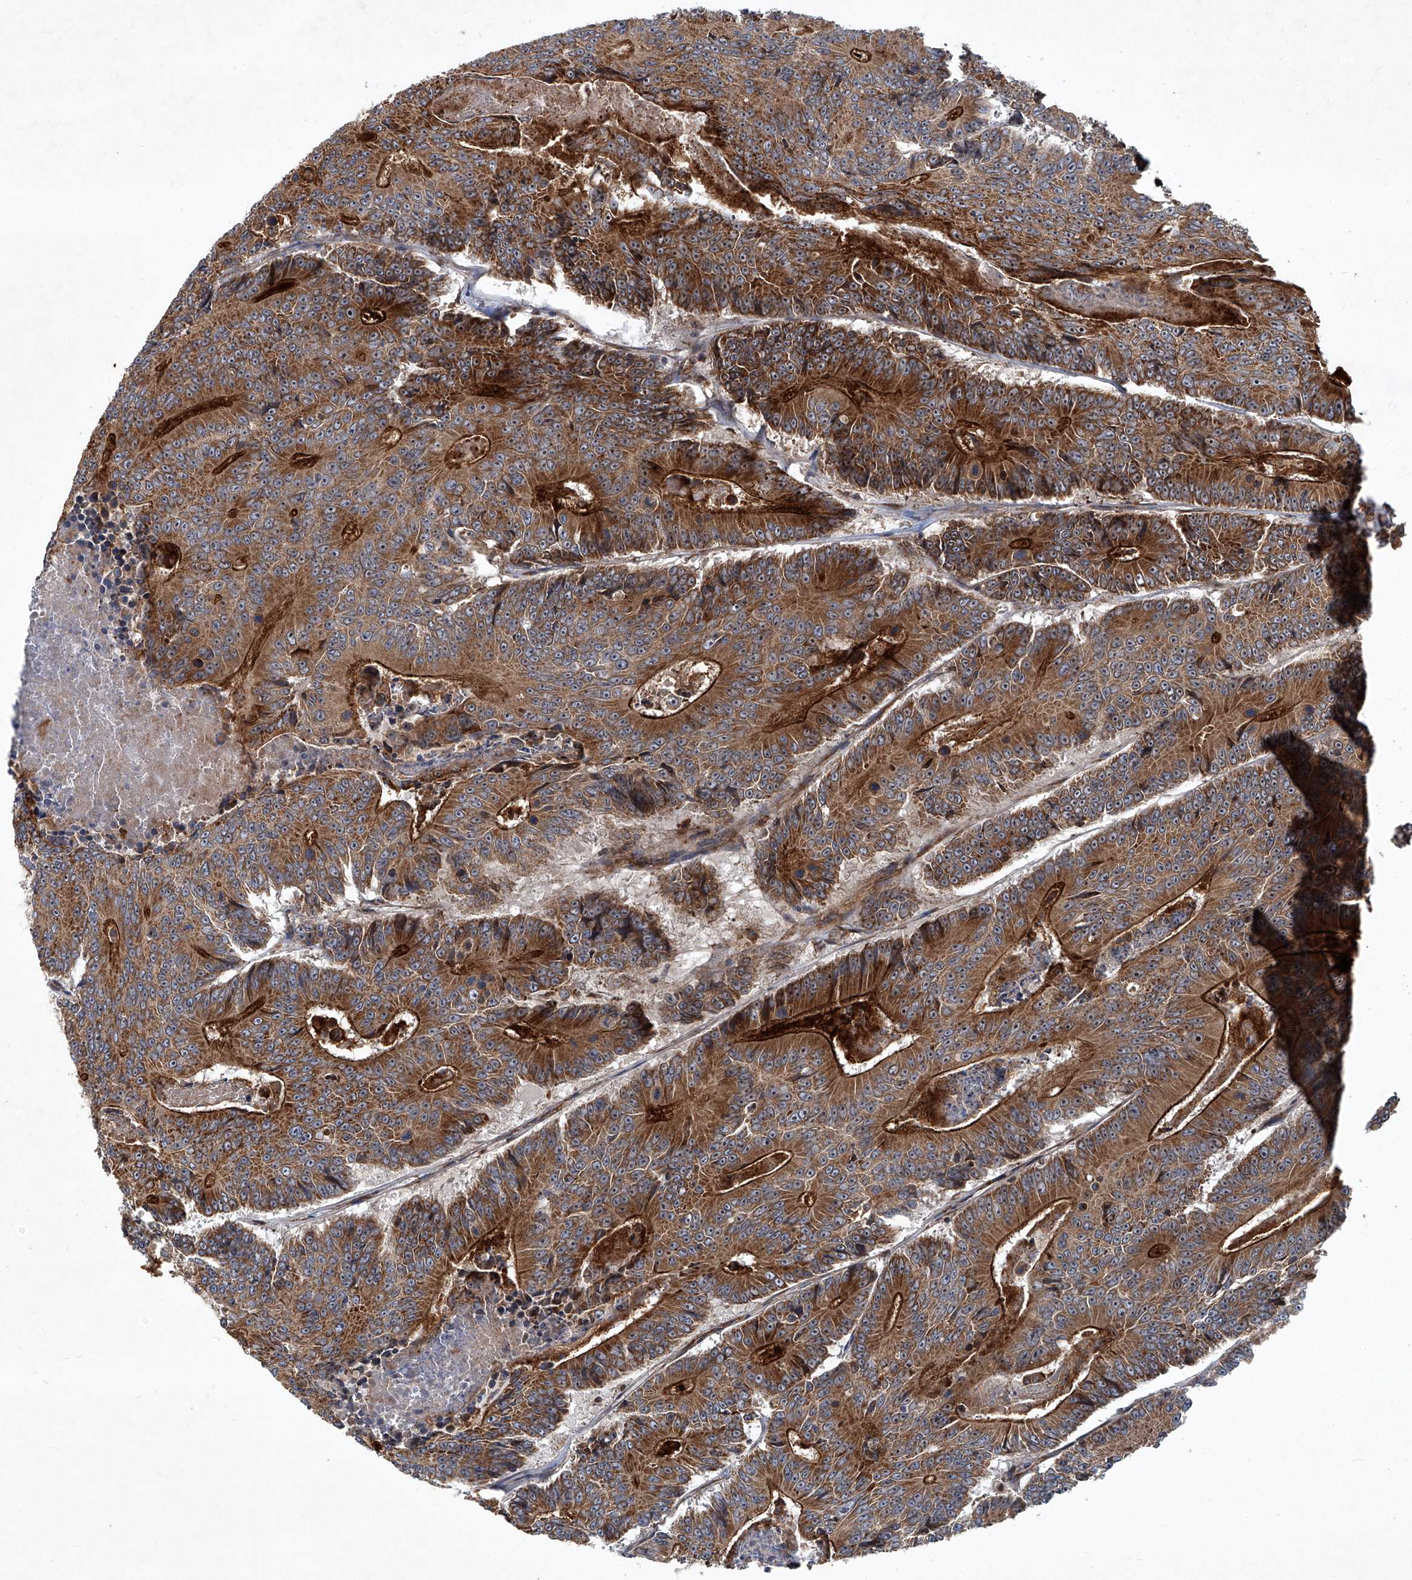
{"staining": {"intensity": "strong", "quantity": ">75%", "location": "cytoplasmic/membranous"}, "tissue": "colorectal cancer", "cell_type": "Tumor cells", "image_type": "cancer", "snomed": [{"axis": "morphology", "description": "Adenocarcinoma, NOS"}, {"axis": "topography", "description": "Colon"}], "caption": "This histopathology image reveals IHC staining of human adenocarcinoma (colorectal), with high strong cytoplasmic/membranous staining in about >75% of tumor cells.", "gene": "GPR132", "patient": {"sex": "male", "age": 83}}